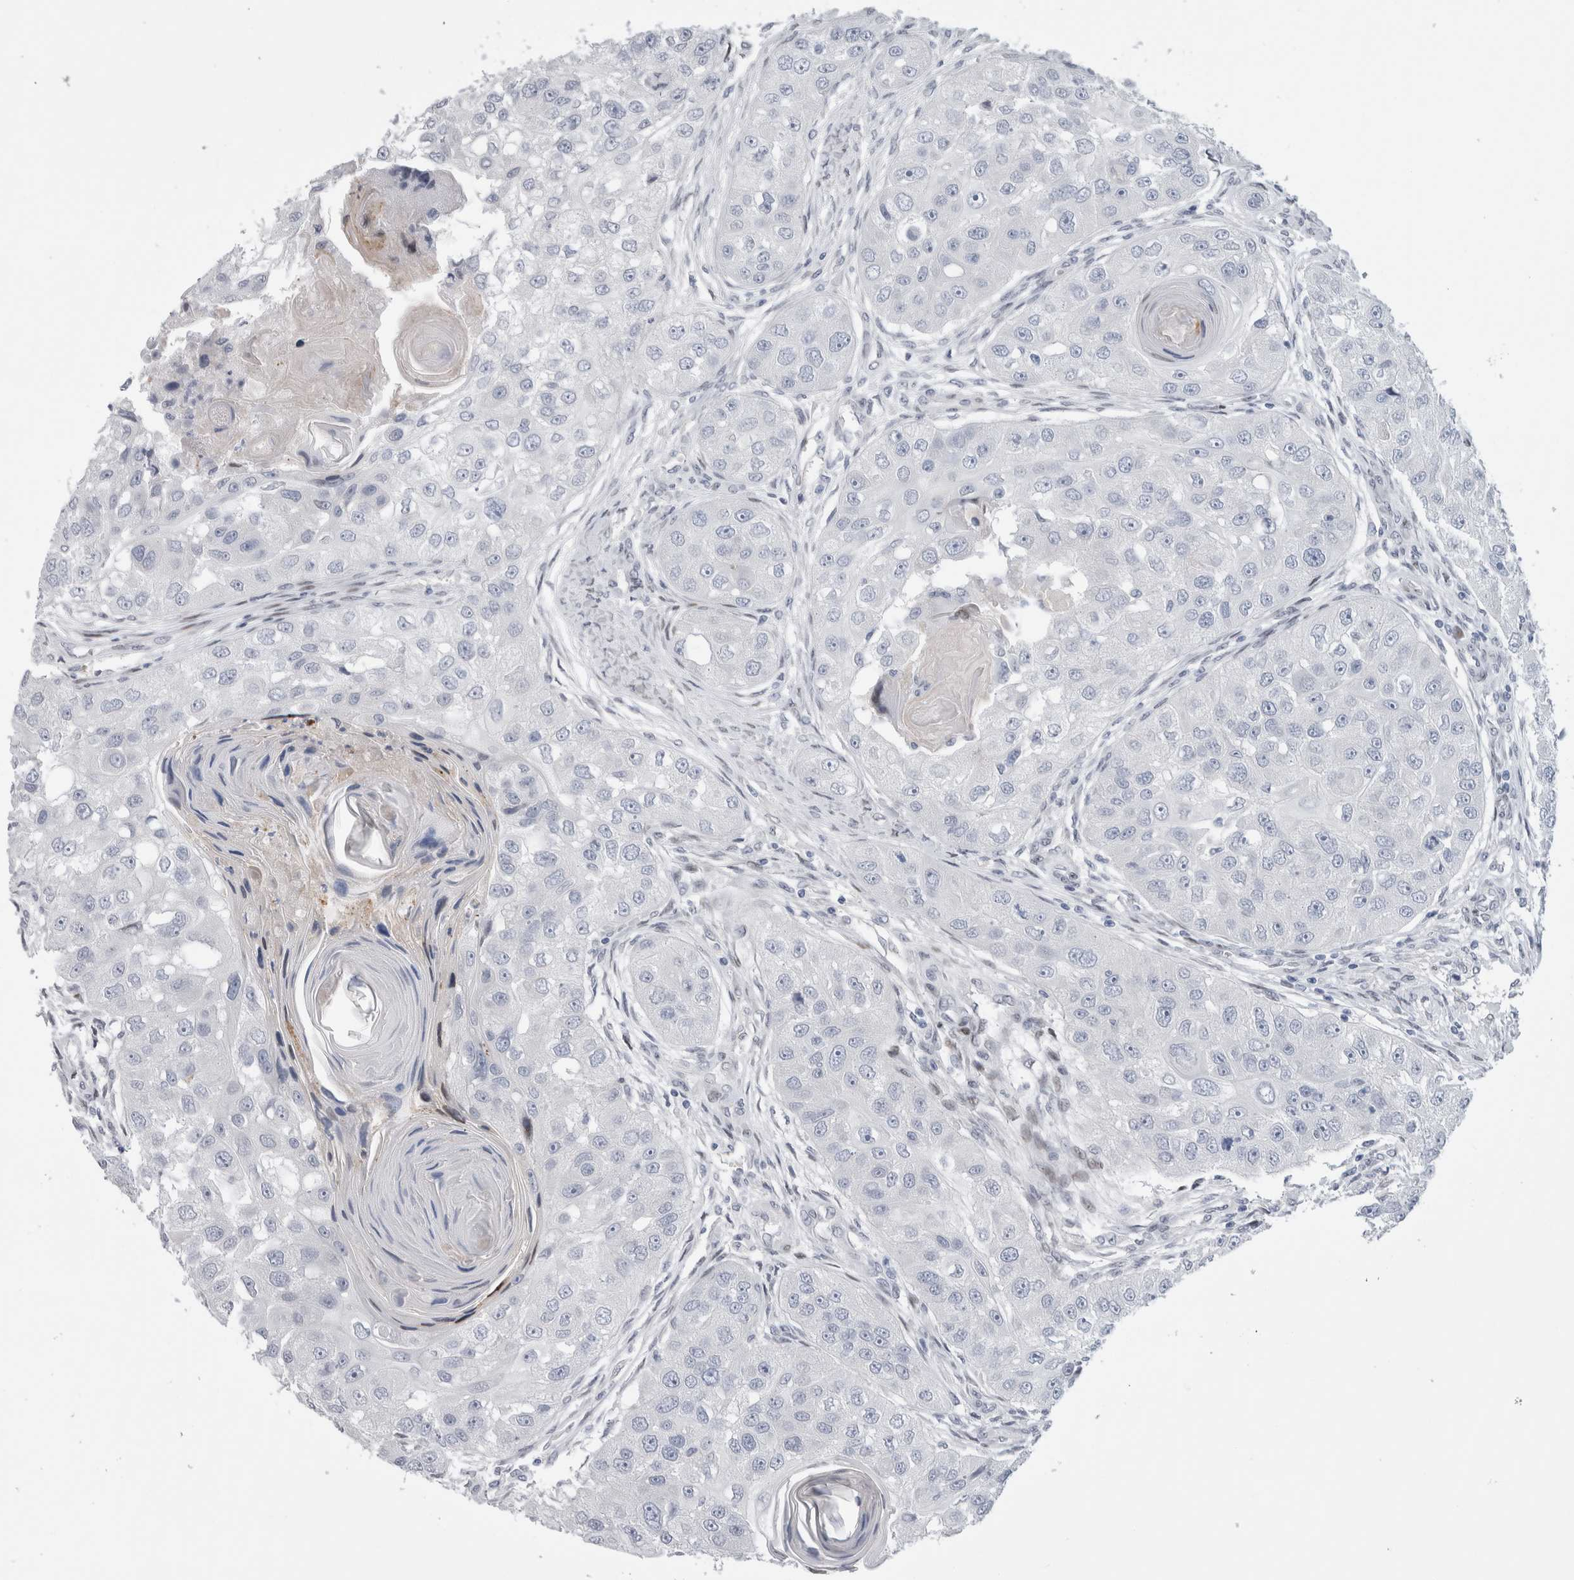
{"staining": {"intensity": "negative", "quantity": "none", "location": "none"}, "tissue": "head and neck cancer", "cell_type": "Tumor cells", "image_type": "cancer", "snomed": [{"axis": "morphology", "description": "Normal tissue, NOS"}, {"axis": "morphology", "description": "Squamous cell carcinoma, NOS"}, {"axis": "topography", "description": "Skeletal muscle"}, {"axis": "topography", "description": "Head-Neck"}], "caption": "This micrograph is of head and neck cancer (squamous cell carcinoma) stained with immunohistochemistry (IHC) to label a protein in brown with the nuclei are counter-stained blue. There is no expression in tumor cells. (Stains: DAB immunohistochemistry with hematoxylin counter stain, Microscopy: brightfield microscopy at high magnification).", "gene": "DMTN", "patient": {"sex": "male", "age": 51}}